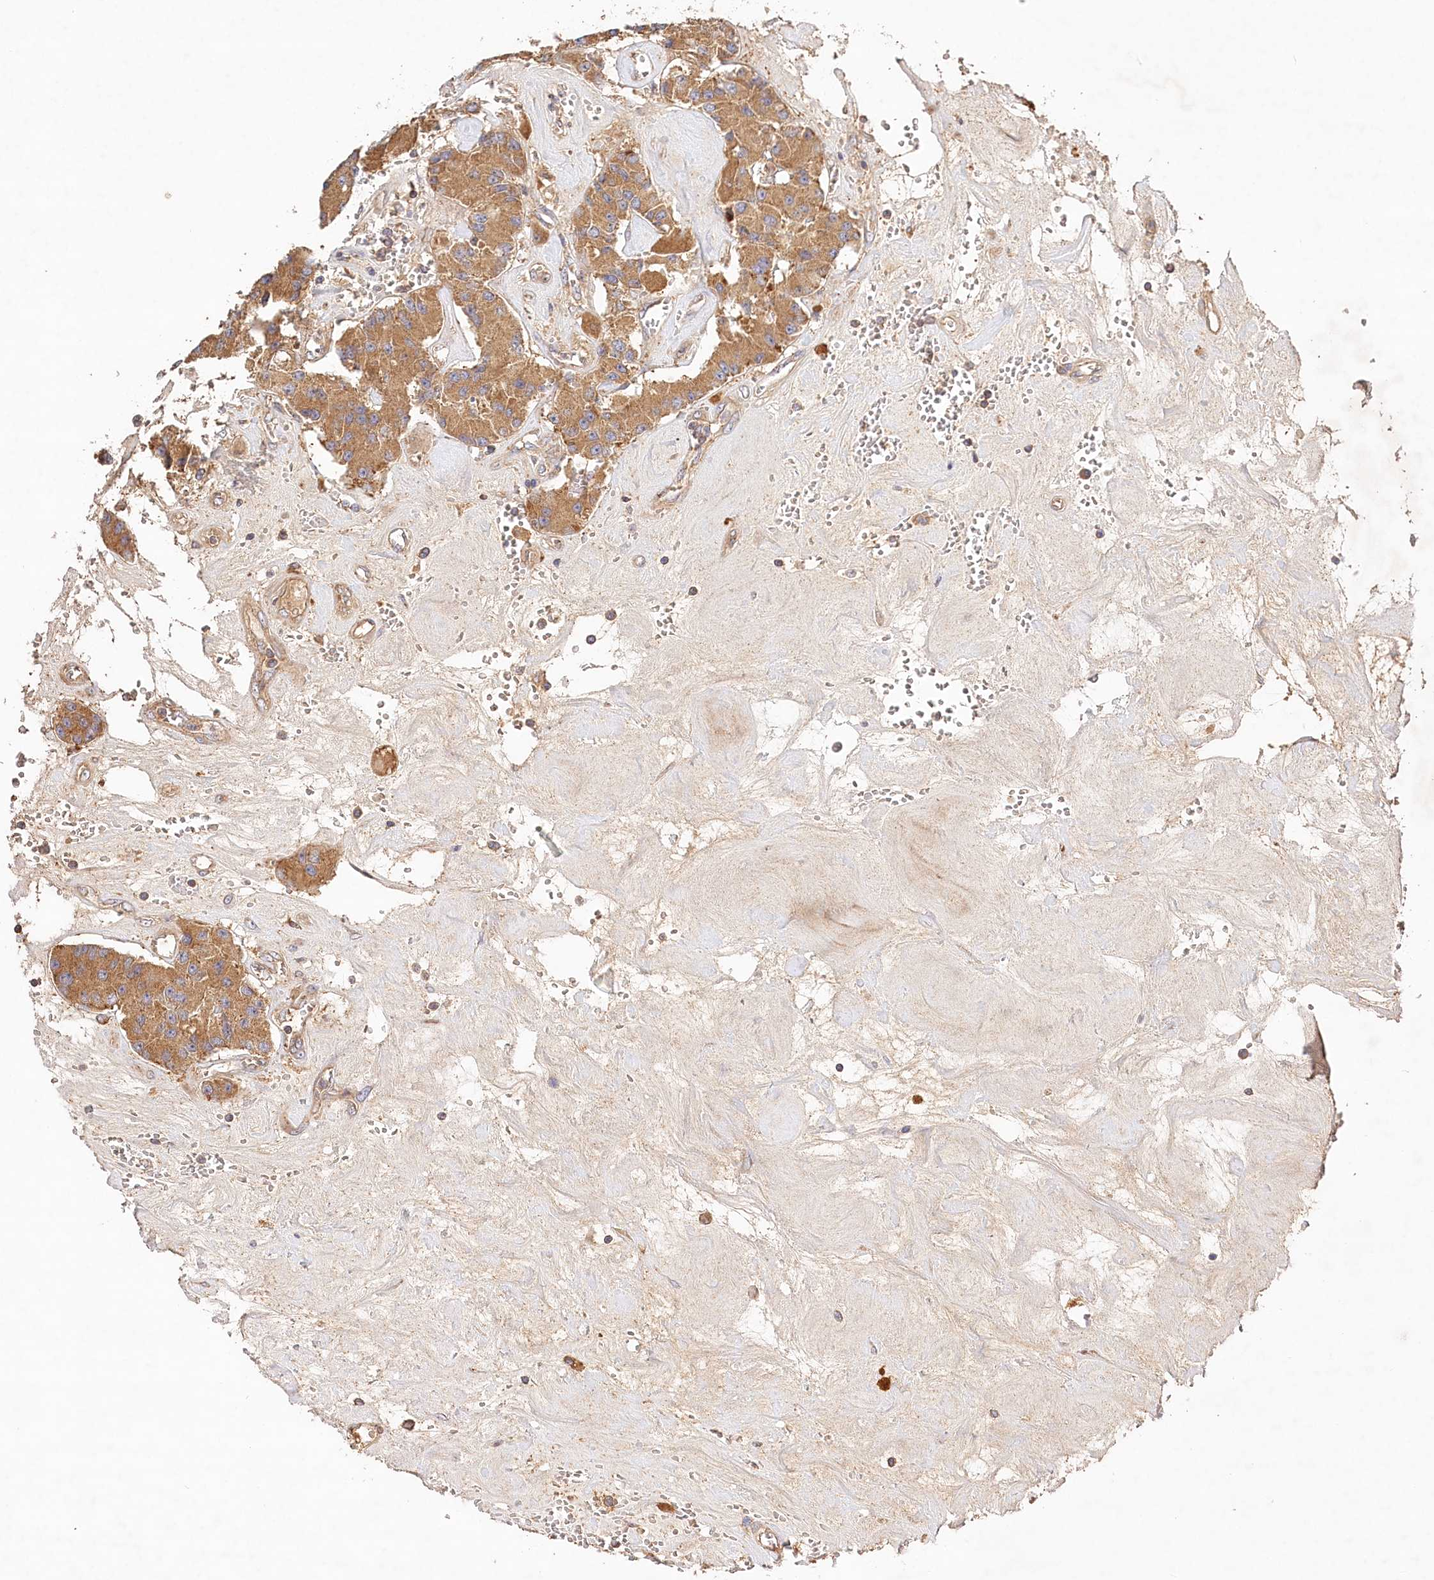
{"staining": {"intensity": "moderate", "quantity": ">75%", "location": "cytoplasmic/membranous"}, "tissue": "carcinoid", "cell_type": "Tumor cells", "image_type": "cancer", "snomed": [{"axis": "morphology", "description": "Carcinoid, malignant, NOS"}, {"axis": "topography", "description": "Pancreas"}], "caption": "Protein staining of malignant carcinoid tissue displays moderate cytoplasmic/membranous expression in about >75% of tumor cells. (Stains: DAB (3,3'-diaminobenzidine) in brown, nuclei in blue, Microscopy: brightfield microscopy at high magnification).", "gene": "LSS", "patient": {"sex": "male", "age": 41}}